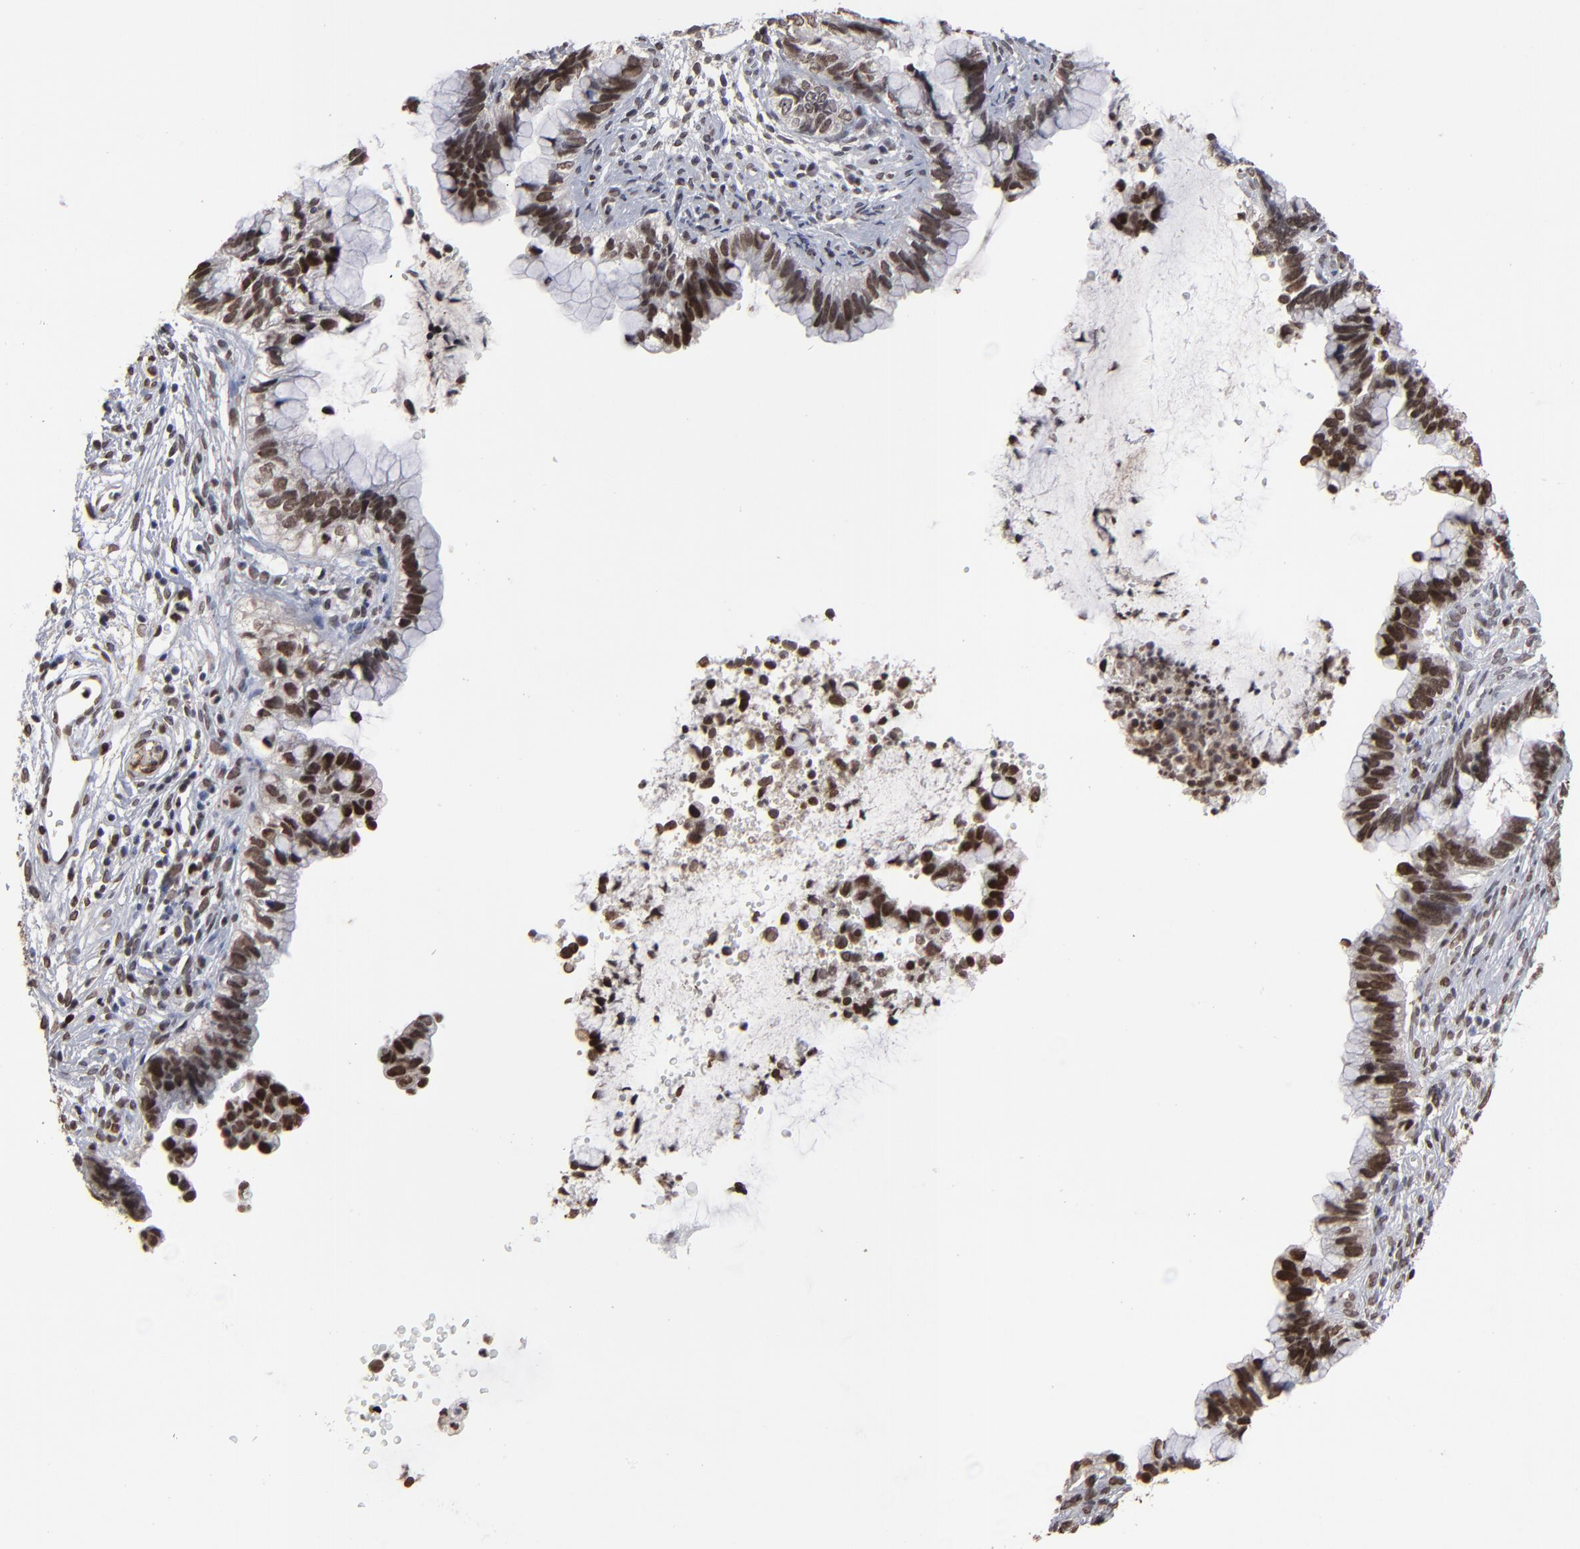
{"staining": {"intensity": "moderate", "quantity": ">75%", "location": "nuclear"}, "tissue": "cervical cancer", "cell_type": "Tumor cells", "image_type": "cancer", "snomed": [{"axis": "morphology", "description": "Adenocarcinoma, NOS"}, {"axis": "topography", "description": "Cervix"}], "caption": "Cervical adenocarcinoma was stained to show a protein in brown. There is medium levels of moderate nuclear positivity in about >75% of tumor cells. The staining was performed using DAB, with brown indicating positive protein expression. Nuclei are stained blue with hematoxylin.", "gene": "BAZ1A", "patient": {"sex": "female", "age": 44}}